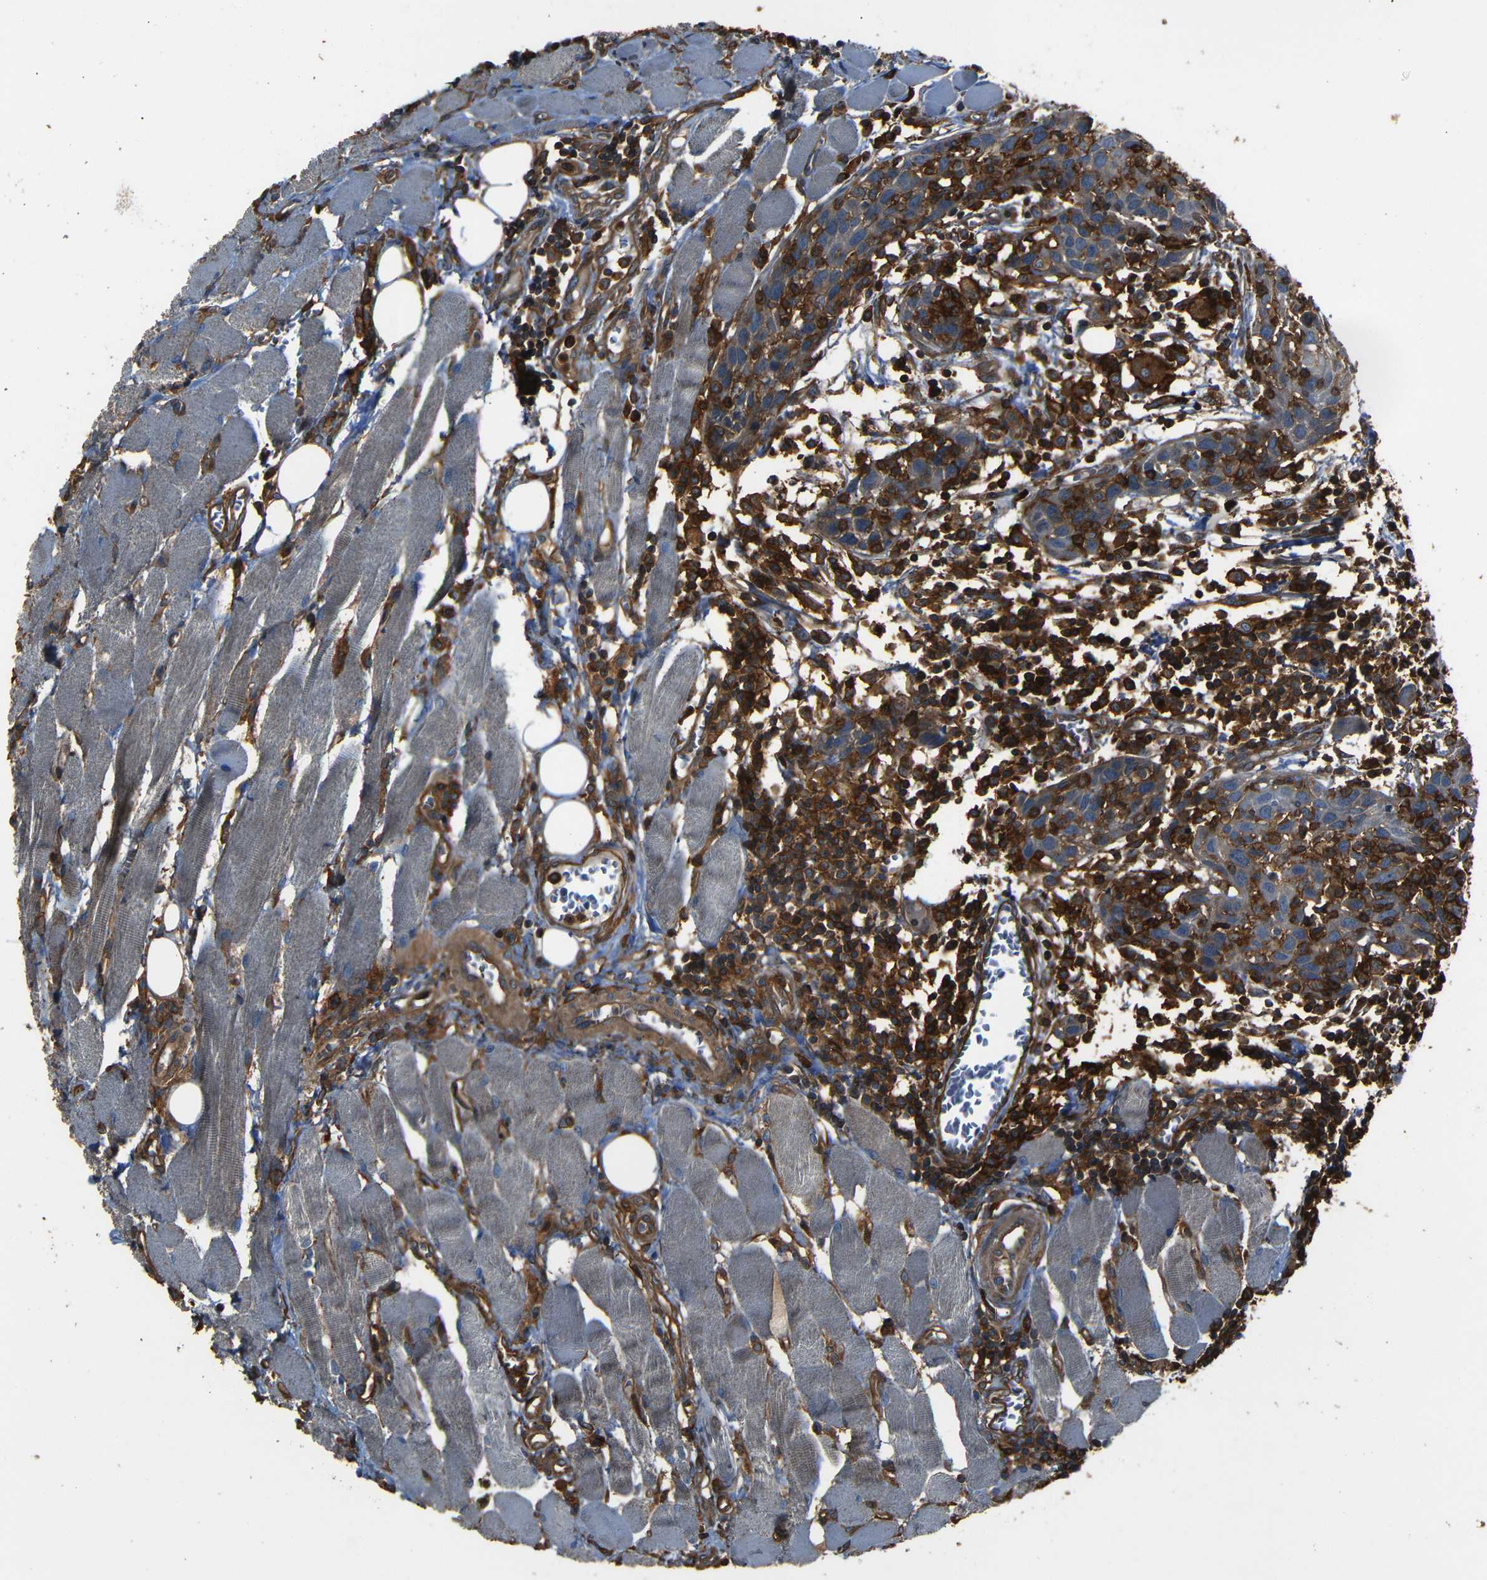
{"staining": {"intensity": "weak", "quantity": ">75%", "location": "cytoplasmic/membranous"}, "tissue": "head and neck cancer", "cell_type": "Tumor cells", "image_type": "cancer", "snomed": [{"axis": "morphology", "description": "Squamous cell carcinoma, NOS"}, {"axis": "topography", "description": "Oral tissue"}, {"axis": "topography", "description": "Head-Neck"}], "caption": "Immunohistochemical staining of squamous cell carcinoma (head and neck) displays low levels of weak cytoplasmic/membranous protein expression in about >75% of tumor cells.", "gene": "ADGRE5", "patient": {"sex": "female", "age": 50}}